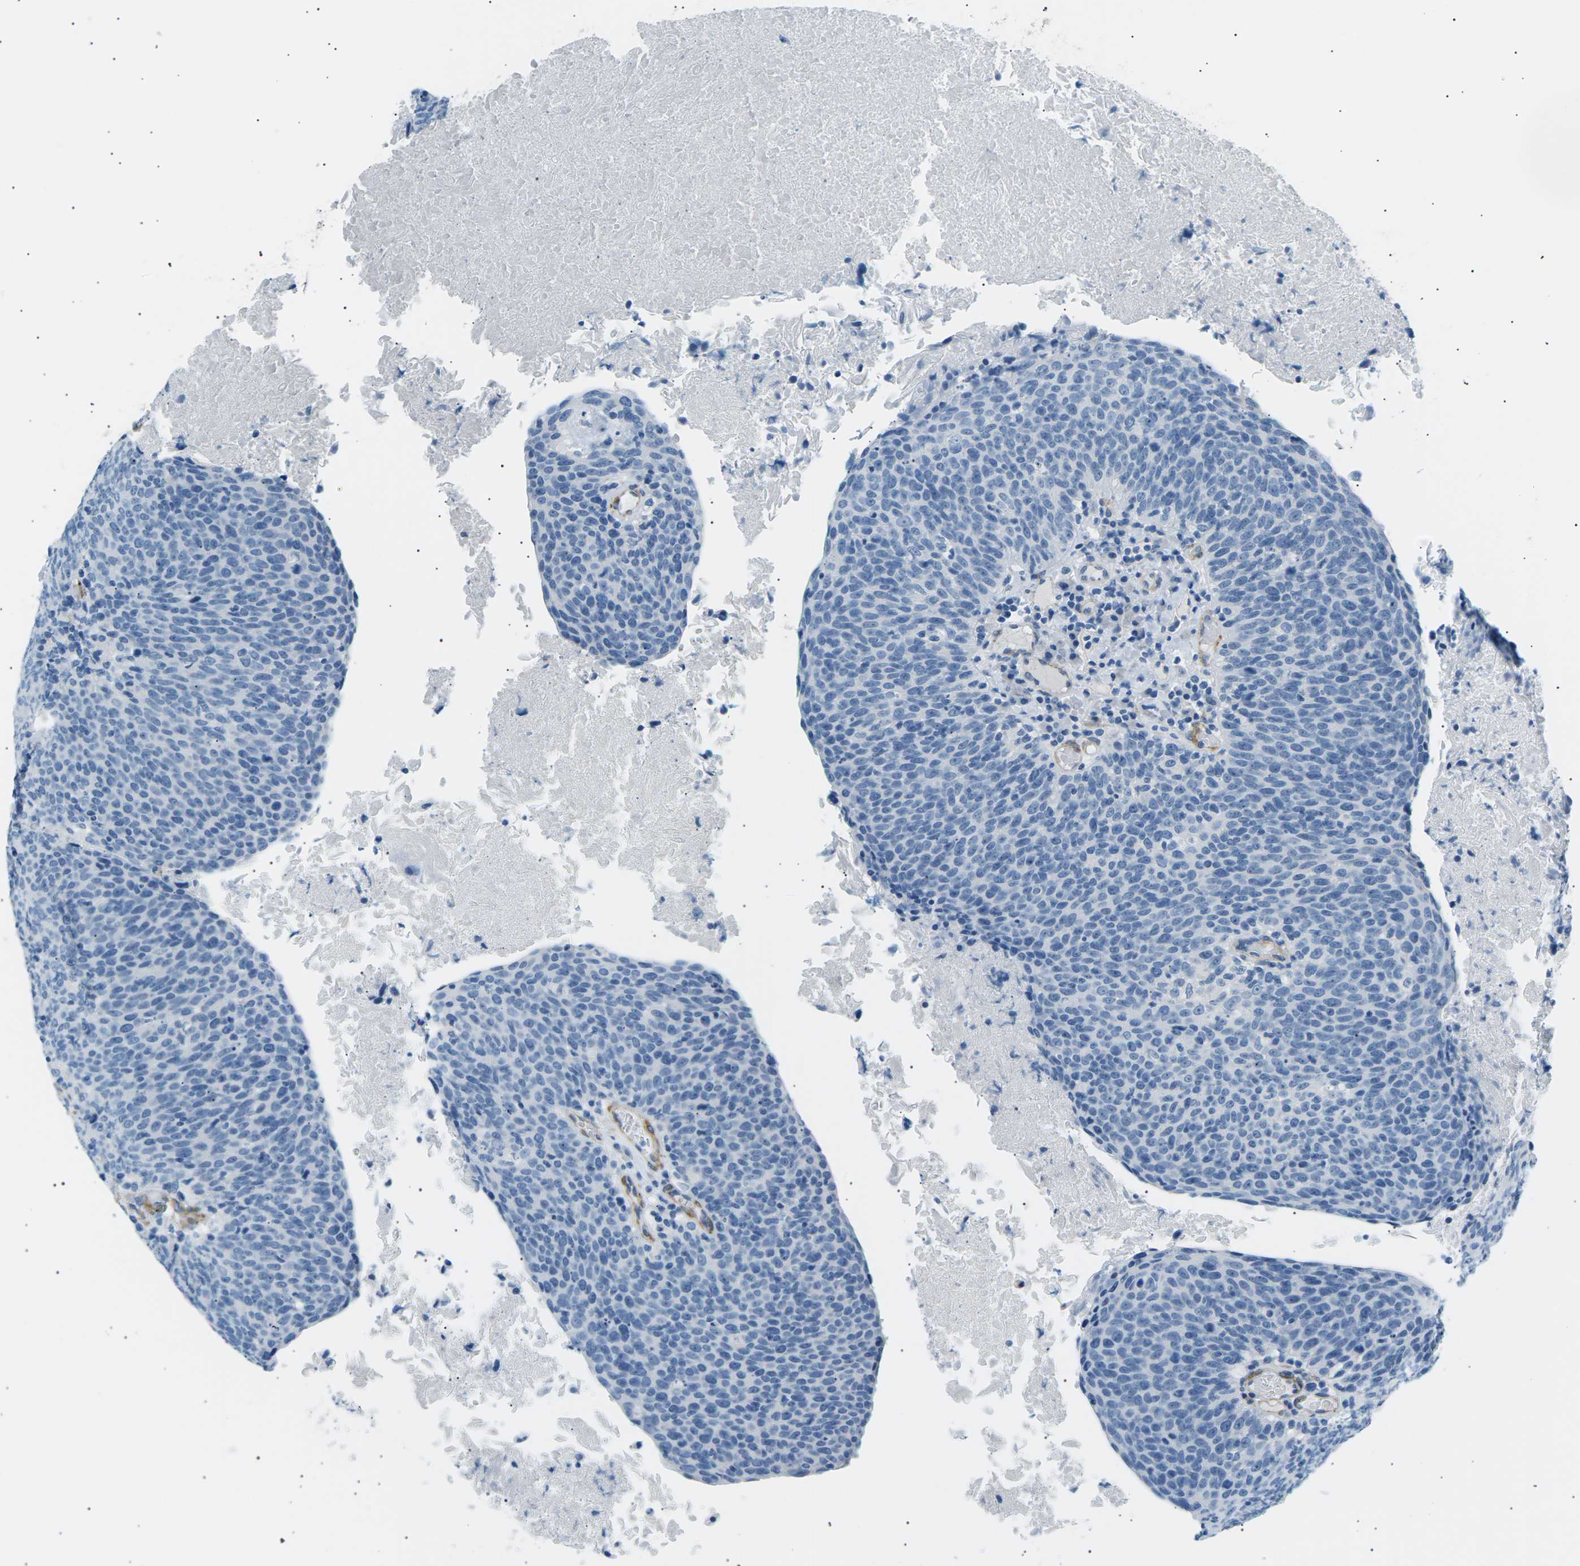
{"staining": {"intensity": "negative", "quantity": "none", "location": "none"}, "tissue": "head and neck cancer", "cell_type": "Tumor cells", "image_type": "cancer", "snomed": [{"axis": "morphology", "description": "Squamous cell carcinoma, NOS"}, {"axis": "morphology", "description": "Squamous cell carcinoma, metastatic, NOS"}, {"axis": "topography", "description": "Lymph node"}, {"axis": "topography", "description": "Head-Neck"}], "caption": "Immunohistochemistry photomicrograph of human head and neck cancer stained for a protein (brown), which exhibits no positivity in tumor cells. (DAB (3,3'-diaminobenzidine) immunohistochemistry (IHC), high magnification).", "gene": "SEPTIN5", "patient": {"sex": "male", "age": 62}}